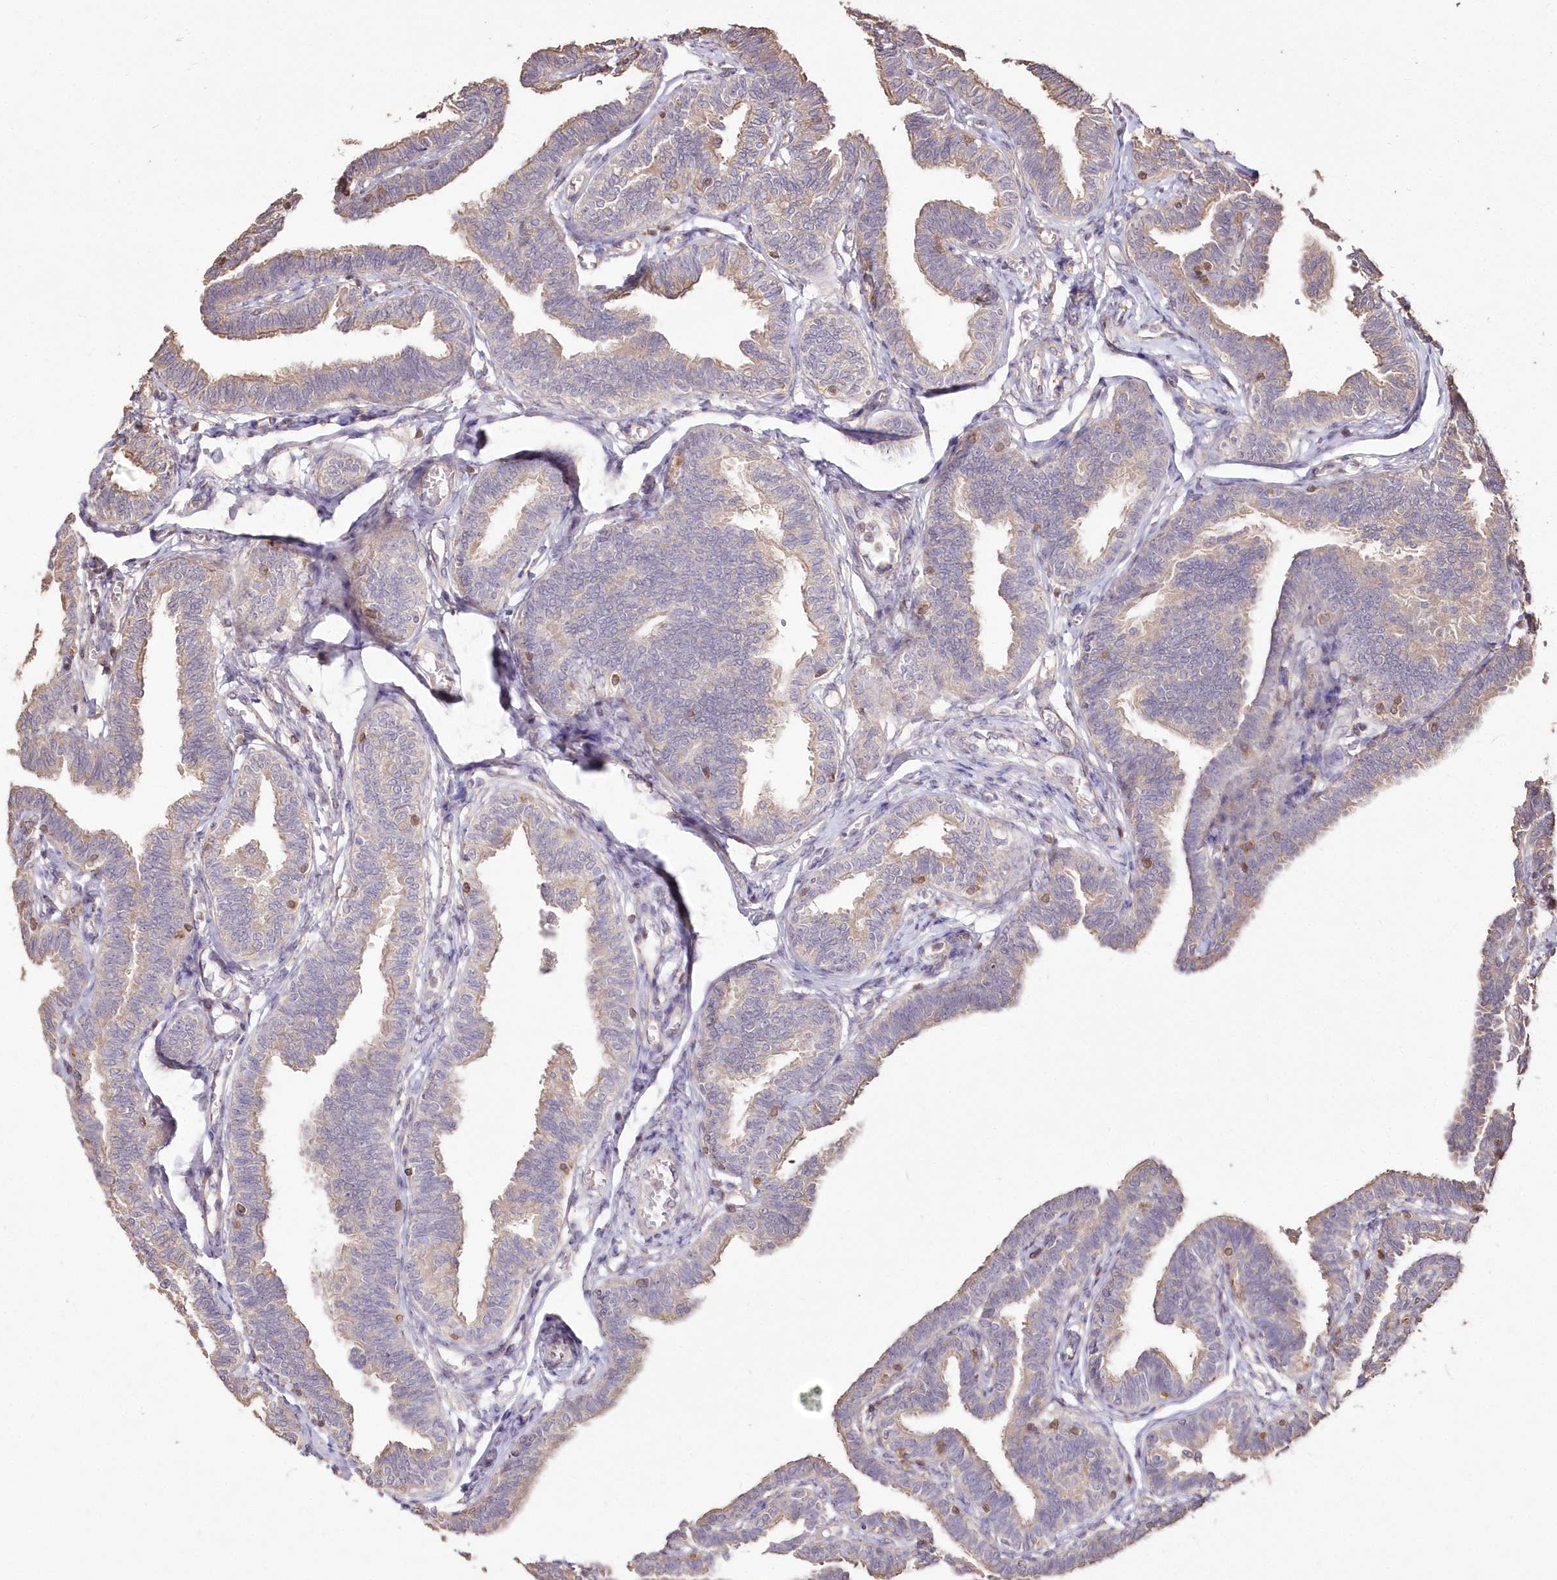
{"staining": {"intensity": "weak", "quantity": "25%-75%", "location": "cytoplasmic/membranous"}, "tissue": "fallopian tube", "cell_type": "Glandular cells", "image_type": "normal", "snomed": [{"axis": "morphology", "description": "Normal tissue, NOS"}, {"axis": "topography", "description": "Fallopian tube"}, {"axis": "topography", "description": "Ovary"}], "caption": "About 25%-75% of glandular cells in unremarkable fallopian tube reveal weak cytoplasmic/membranous protein expression as visualized by brown immunohistochemical staining.", "gene": "STK17B", "patient": {"sex": "female", "age": 23}}